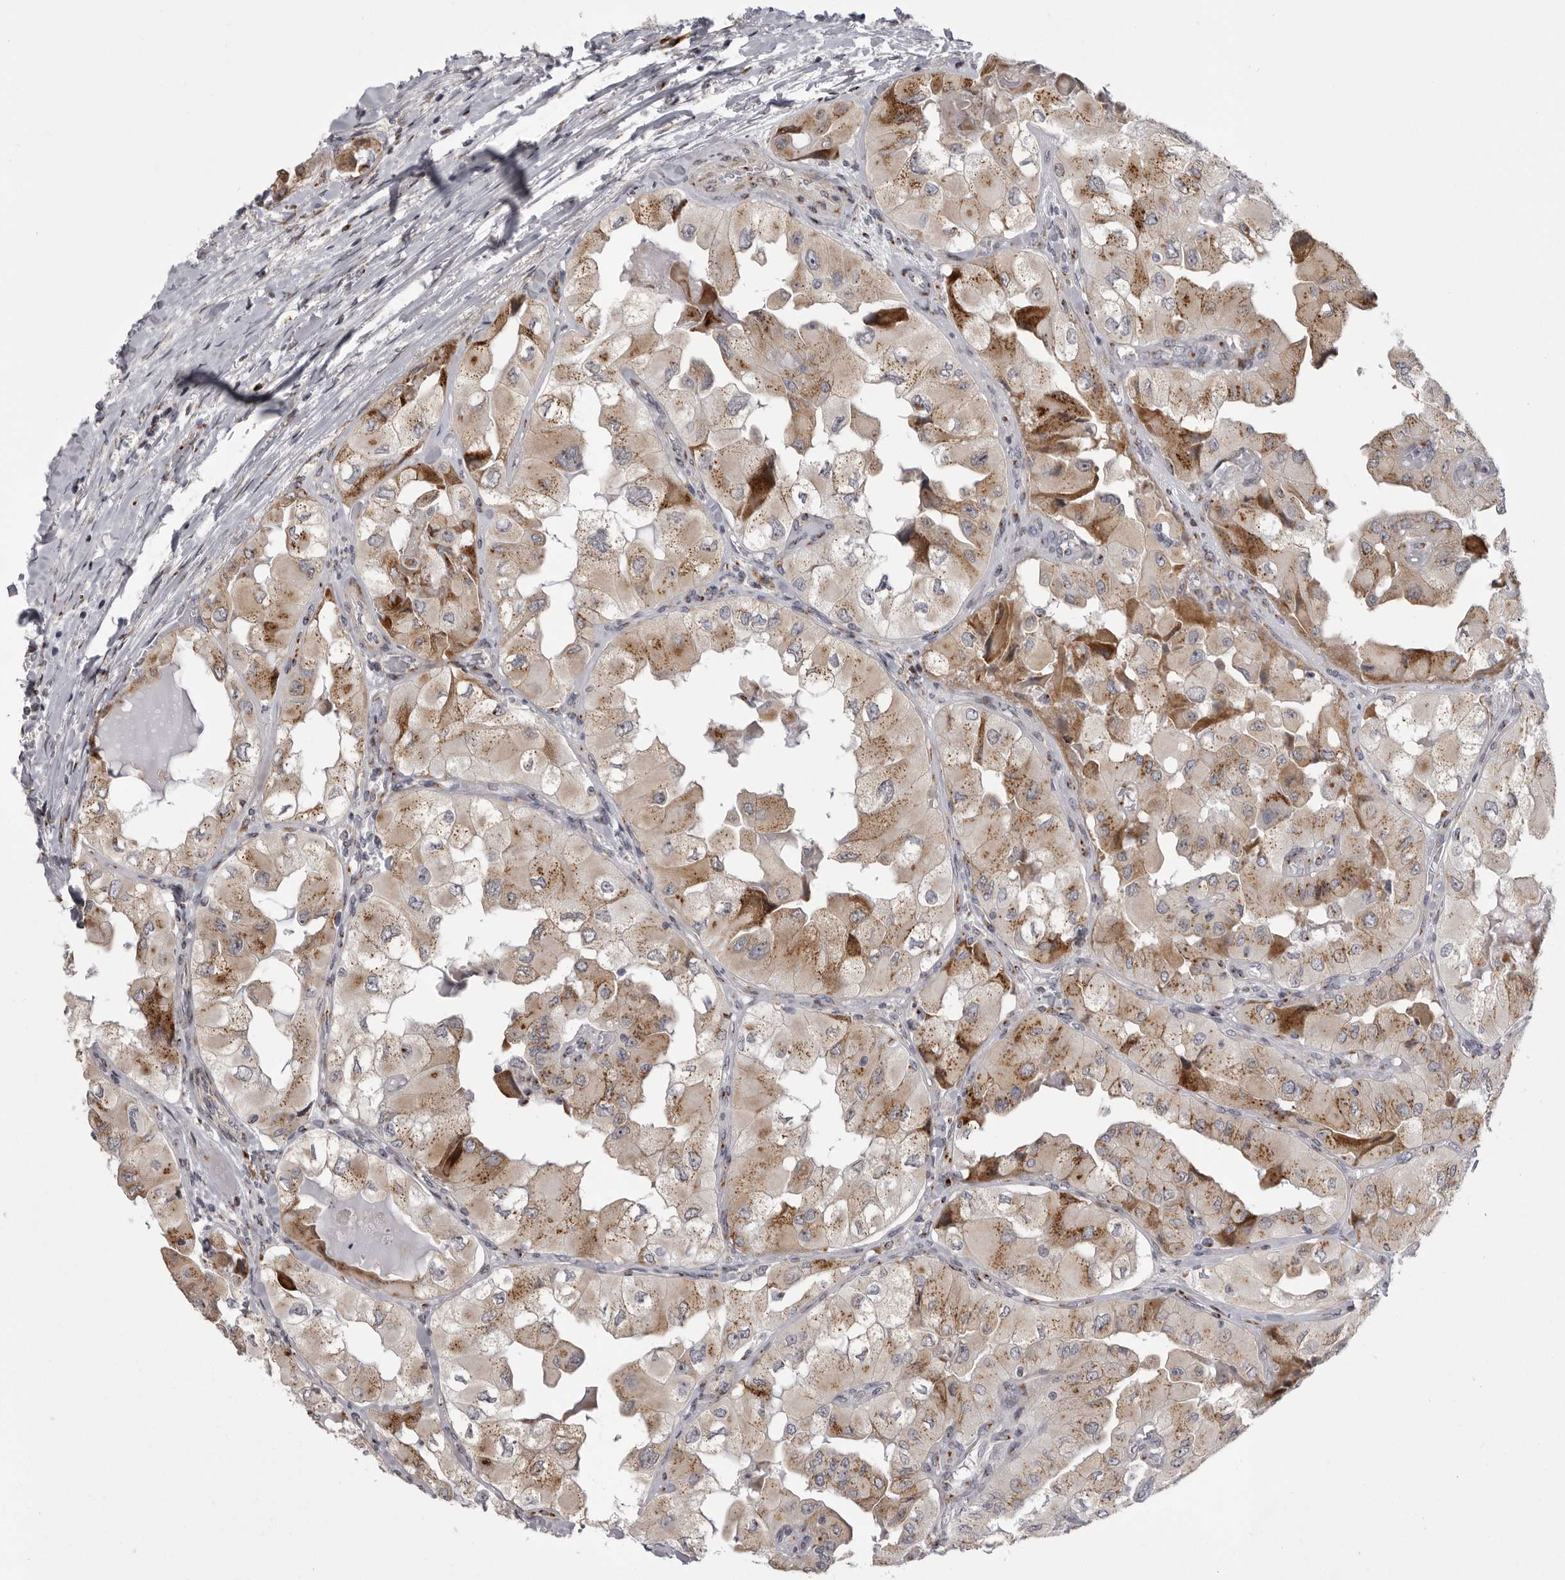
{"staining": {"intensity": "moderate", "quantity": "25%-75%", "location": "cytoplasmic/membranous"}, "tissue": "thyroid cancer", "cell_type": "Tumor cells", "image_type": "cancer", "snomed": [{"axis": "morphology", "description": "Papillary adenocarcinoma, NOS"}, {"axis": "topography", "description": "Thyroid gland"}], "caption": "Immunohistochemistry image of thyroid papillary adenocarcinoma stained for a protein (brown), which reveals medium levels of moderate cytoplasmic/membranous positivity in about 25%-75% of tumor cells.", "gene": "WDR47", "patient": {"sex": "female", "age": 59}}